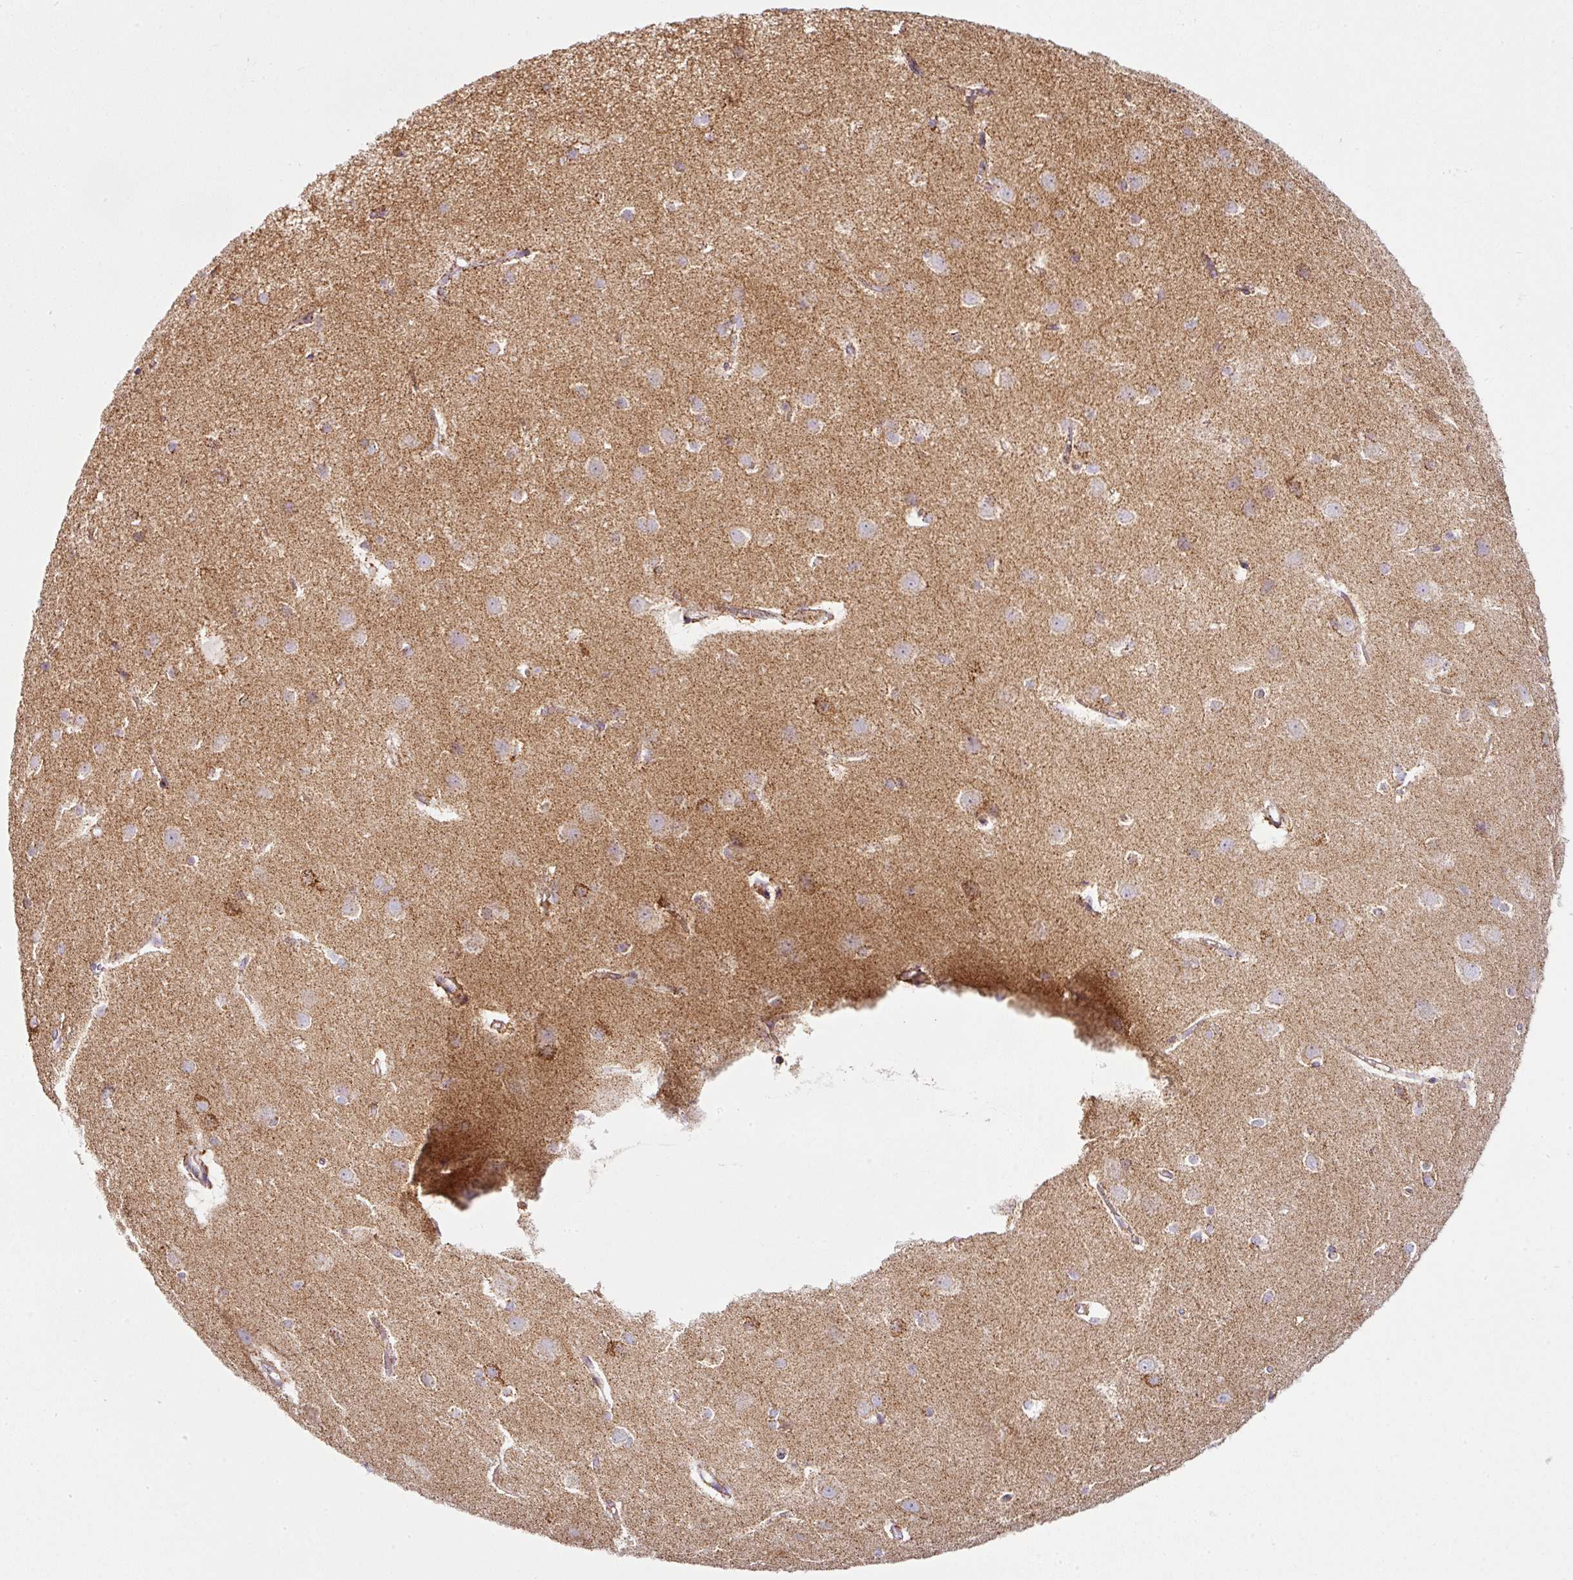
{"staining": {"intensity": "moderate", "quantity": "<25%", "location": "cytoplasmic/membranous"}, "tissue": "cerebral cortex", "cell_type": "Endothelial cells", "image_type": "normal", "snomed": [{"axis": "morphology", "description": "Normal tissue, NOS"}, {"axis": "topography", "description": "Cerebral cortex"}], "caption": "Cerebral cortex stained with DAB (3,3'-diaminobenzidine) immunohistochemistry exhibits low levels of moderate cytoplasmic/membranous positivity in about <25% of endothelial cells. Using DAB (brown) and hematoxylin (blue) stains, captured at high magnification using brightfield microscopy.", "gene": "SDHA", "patient": {"sex": "male", "age": 37}}